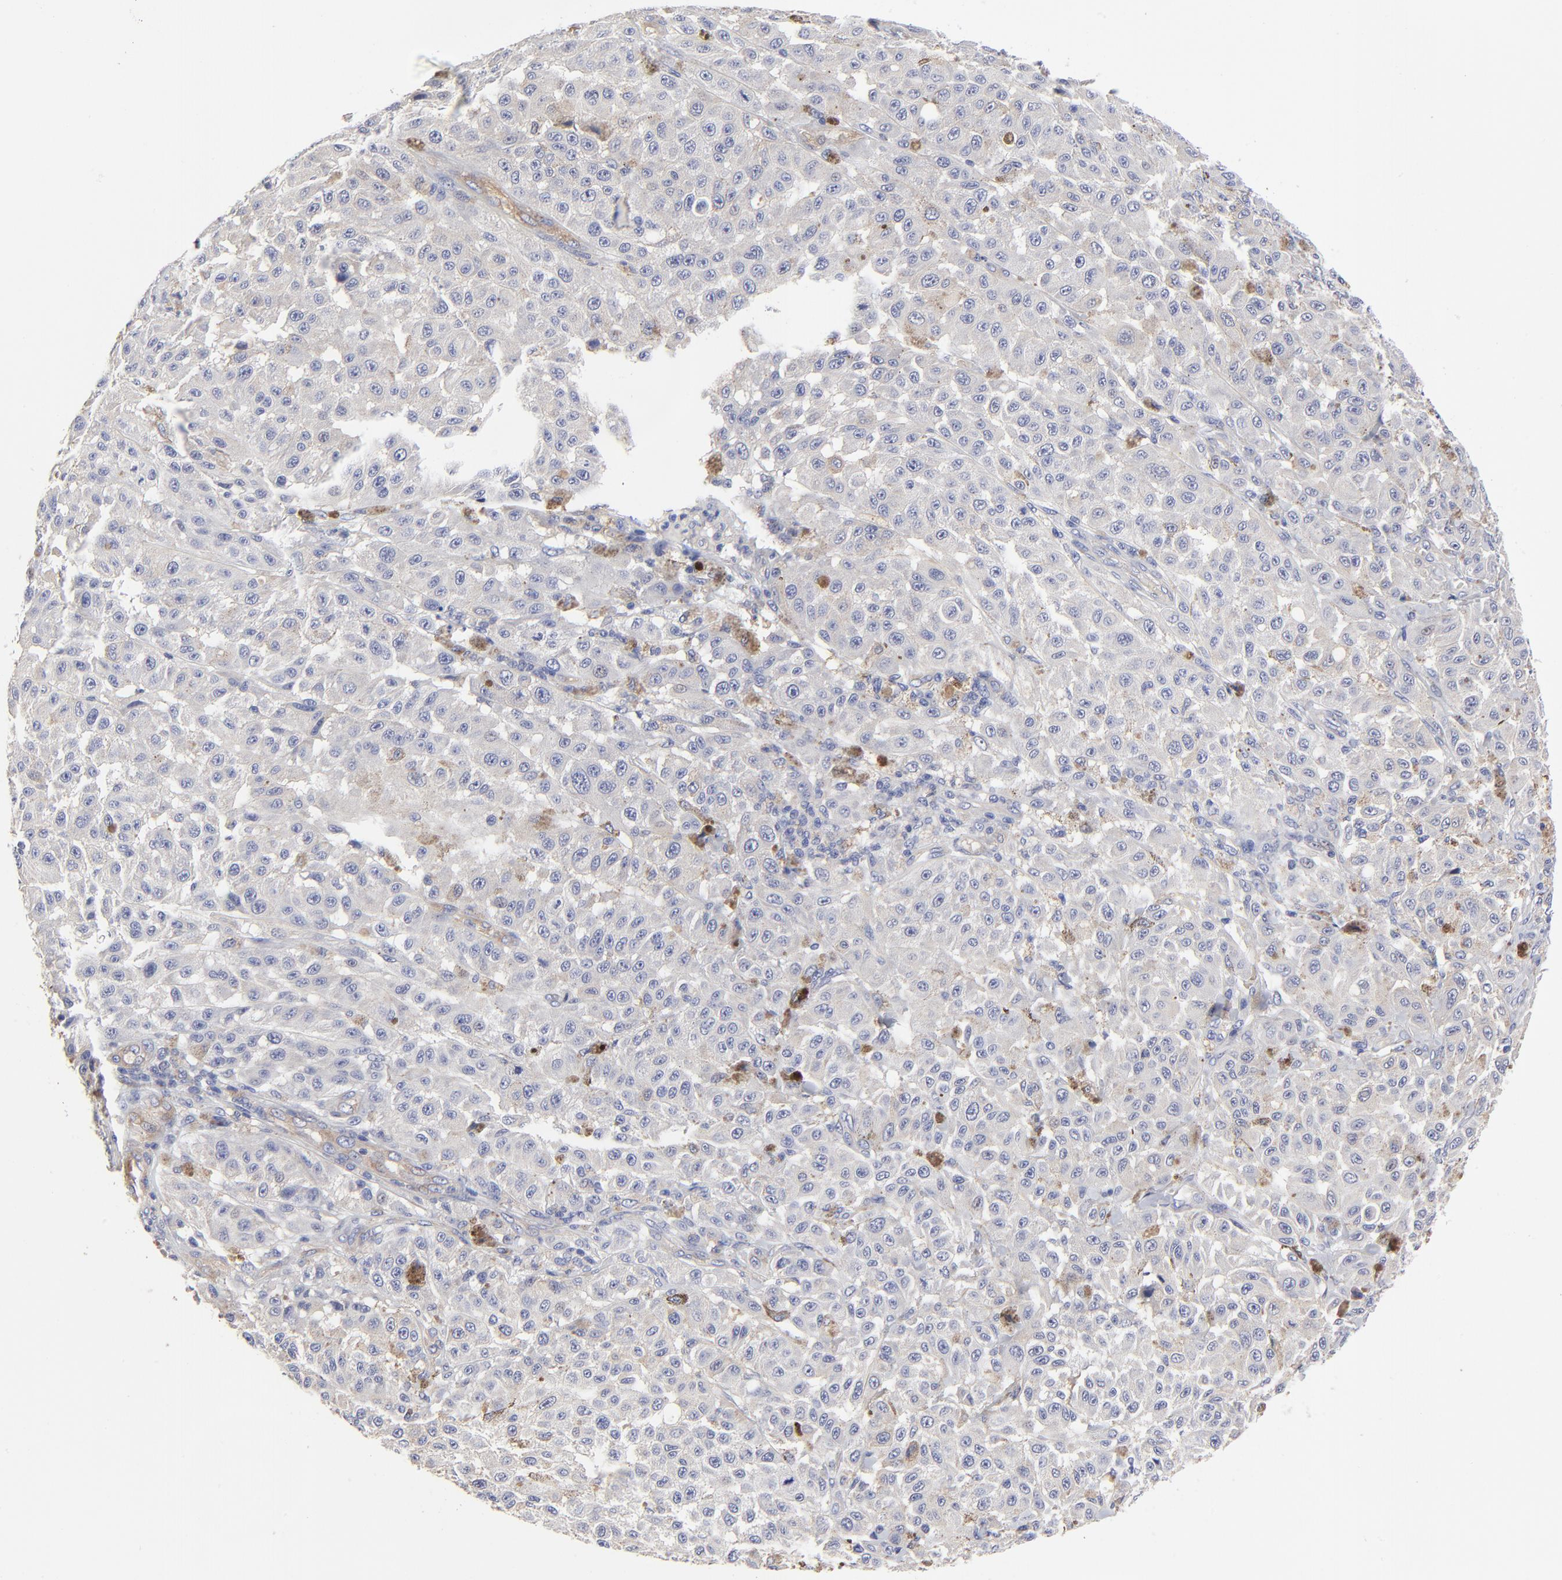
{"staining": {"intensity": "negative", "quantity": "none", "location": "none"}, "tissue": "melanoma", "cell_type": "Tumor cells", "image_type": "cancer", "snomed": [{"axis": "morphology", "description": "Malignant melanoma, NOS"}, {"axis": "topography", "description": "Skin"}], "caption": "A photomicrograph of malignant melanoma stained for a protein exhibits no brown staining in tumor cells.", "gene": "SULF2", "patient": {"sex": "female", "age": 64}}